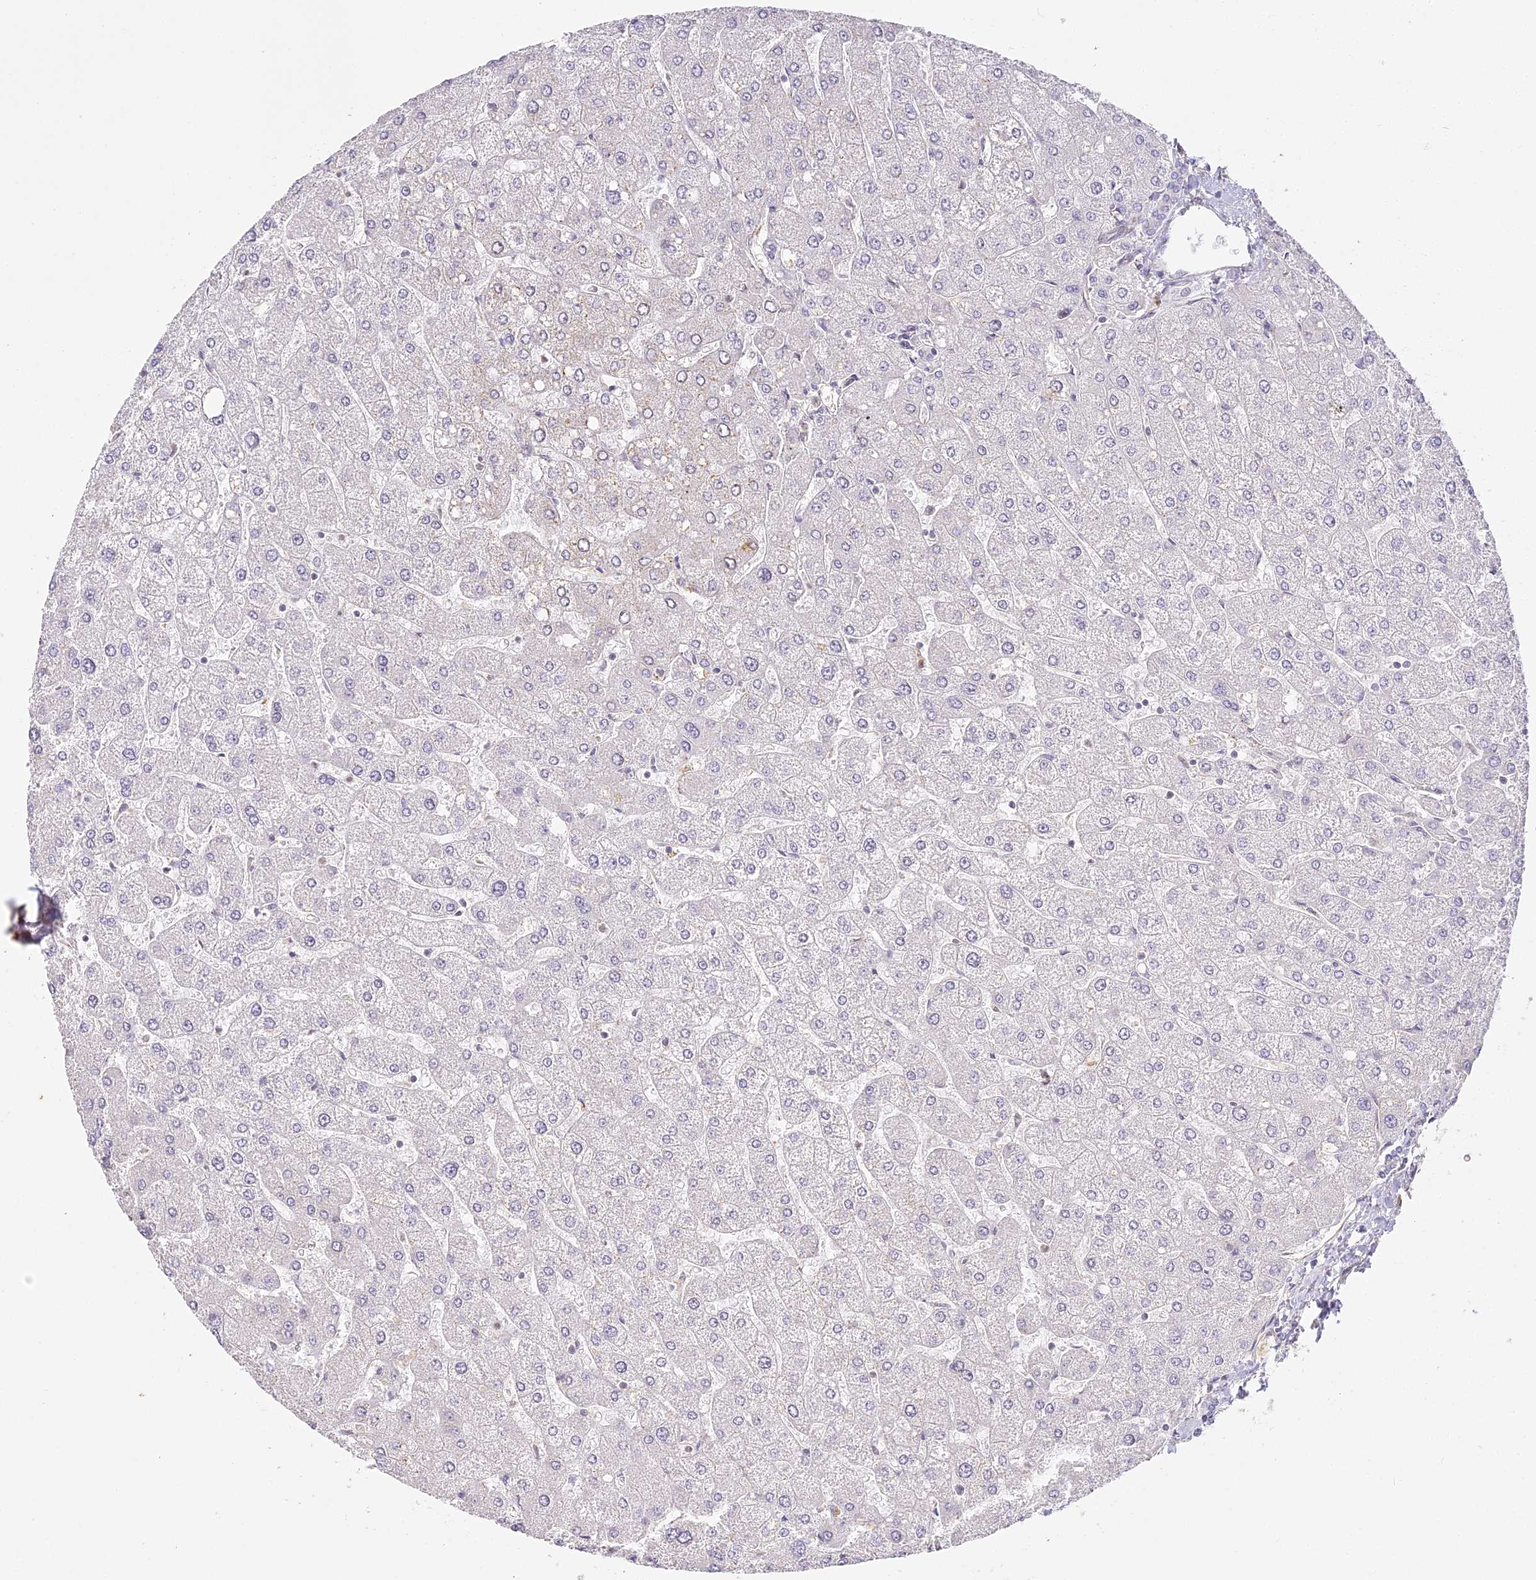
{"staining": {"intensity": "negative", "quantity": "none", "location": "none"}, "tissue": "liver", "cell_type": "Cholangiocytes", "image_type": "normal", "snomed": [{"axis": "morphology", "description": "Normal tissue, NOS"}, {"axis": "topography", "description": "Liver"}], "caption": "DAB immunohistochemical staining of unremarkable liver shows no significant positivity in cholangiocytes. (Stains: DAB (3,3'-diaminobenzidine) IHC with hematoxylin counter stain, Microscopy: brightfield microscopy at high magnification).", "gene": "MED28", "patient": {"sex": "male", "age": 55}}